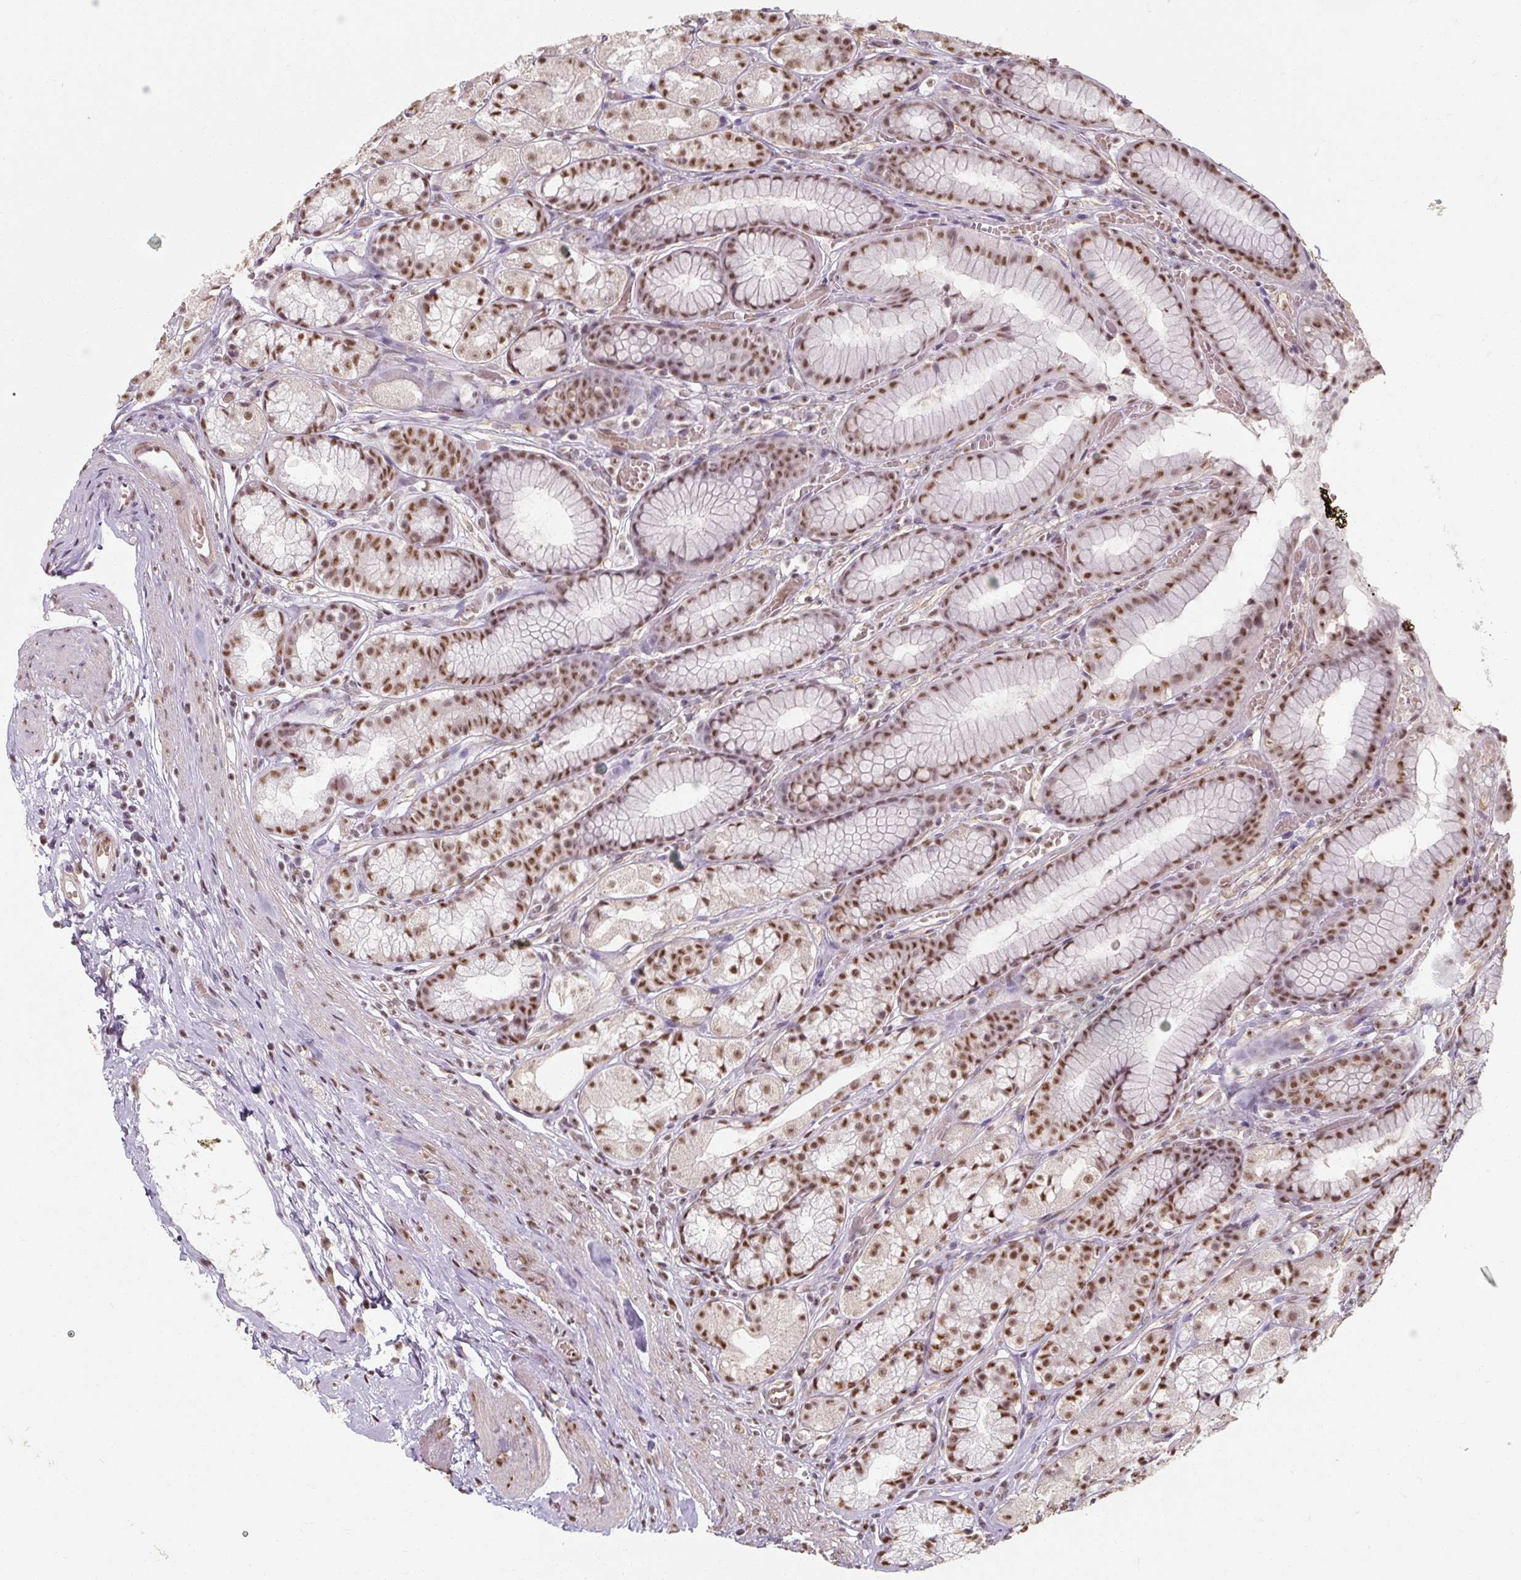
{"staining": {"intensity": "moderate", "quantity": ">75%", "location": "nuclear"}, "tissue": "stomach", "cell_type": "Glandular cells", "image_type": "normal", "snomed": [{"axis": "morphology", "description": "Normal tissue, NOS"}, {"axis": "topography", "description": "Smooth muscle"}, {"axis": "topography", "description": "Stomach"}], "caption": "Approximately >75% of glandular cells in unremarkable human stomach exhibit moderate nuclear protein staining as visualized by brown immunohistochemical staining.", "gene": "ENSG00000291316", "patient": {"sex": "male", "age": 70}}